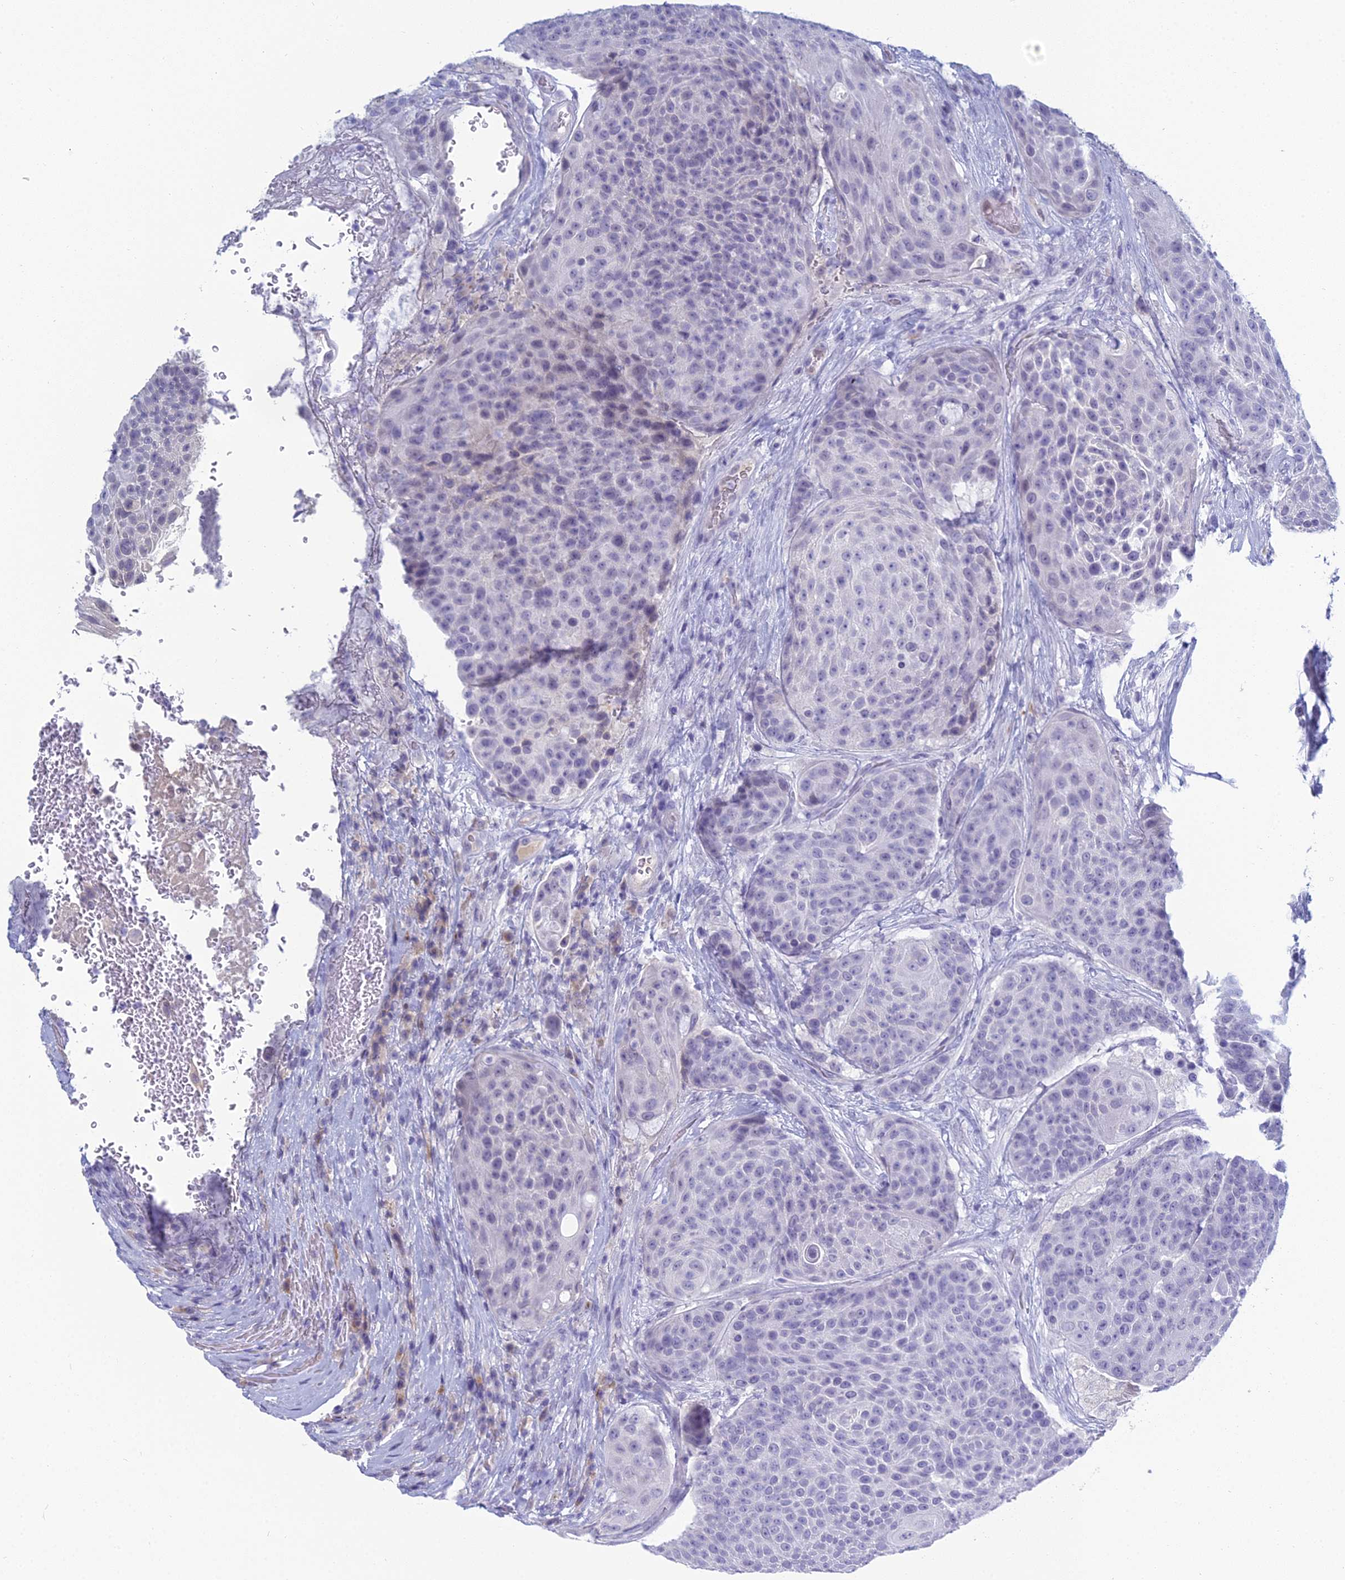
{"staining": {"intensity": "negative", "quantity": "none", "location": "none"}, "tissue": "urothelial cancer", "cell_type": "Tumor cells", "image_type": "cancer", "snomed": [{"axis": "morphology", "description": "Urothelial carcinoma, High grade"}, {"axis": "topography", "description": "Urinary bladder"}], "caption": "A histopathology image of human high-grade urothelial carcinoma is negative for staining in tumor cells. (Stains: DAB immunohistochemistry (IHC) with hematoxylin counter stain, Microscopy: brightfield microscopy at high magnification).", "gene": "MUC13", "patient": {"sex": "female", "age": 63}}